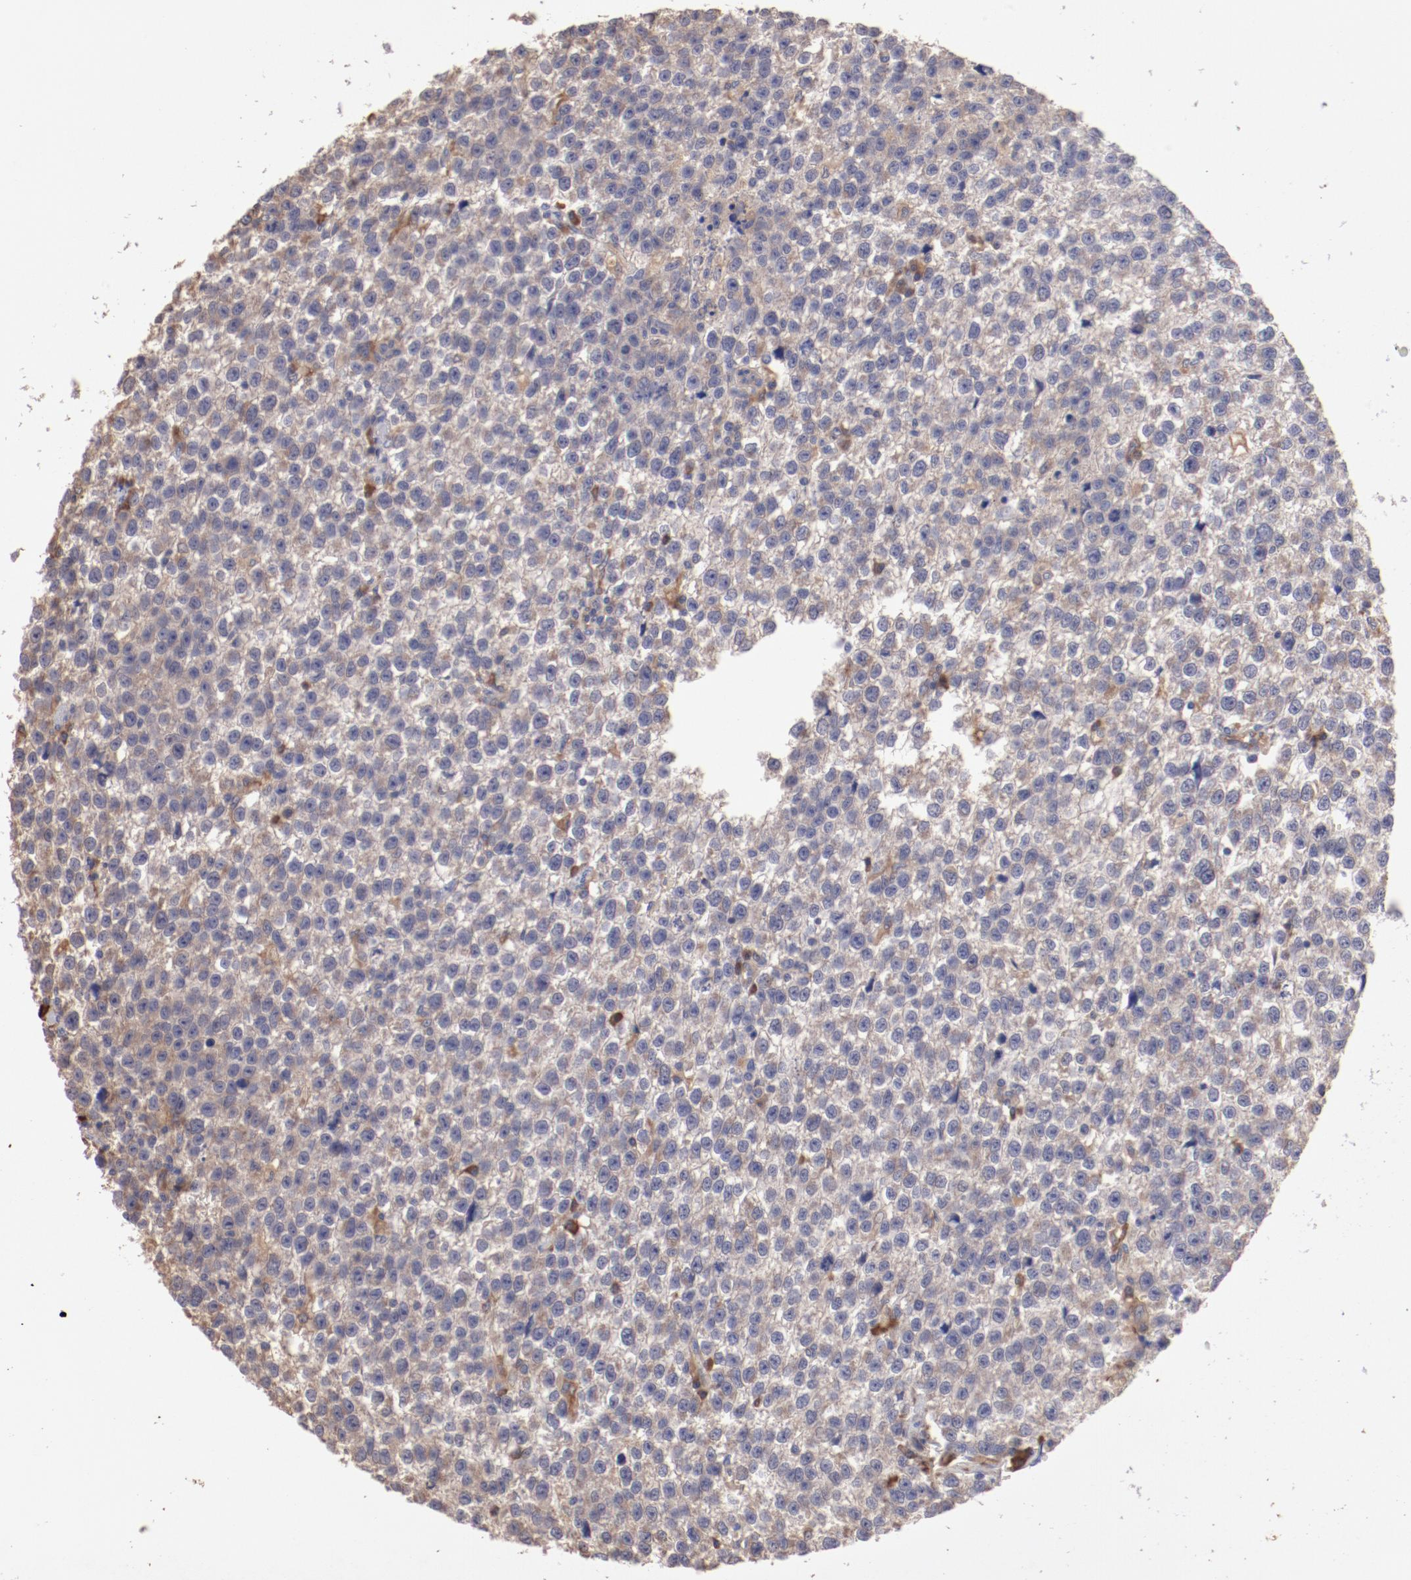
{"staining": {"intensity": "weak", "quantity": "<25%", "location": "cytoplasmic/membranous"}, "tissue": "testis cancer", "cell_type": "Tumor cells", "image_type": "cancer", "snomed": [{"axis": "morphology", "description": "Seminoma, NOS"}, {"axis": "topography", "description": "Testis"}], "caption": "Tumor cells are negative for brown protein staining in seminoma (testis). (DAB (3,3'-diaminobenzidine) immunohistochemistry, high magnification).", "gene": "NFKBIE", "patient": {"sex": "male", "age": 35}}